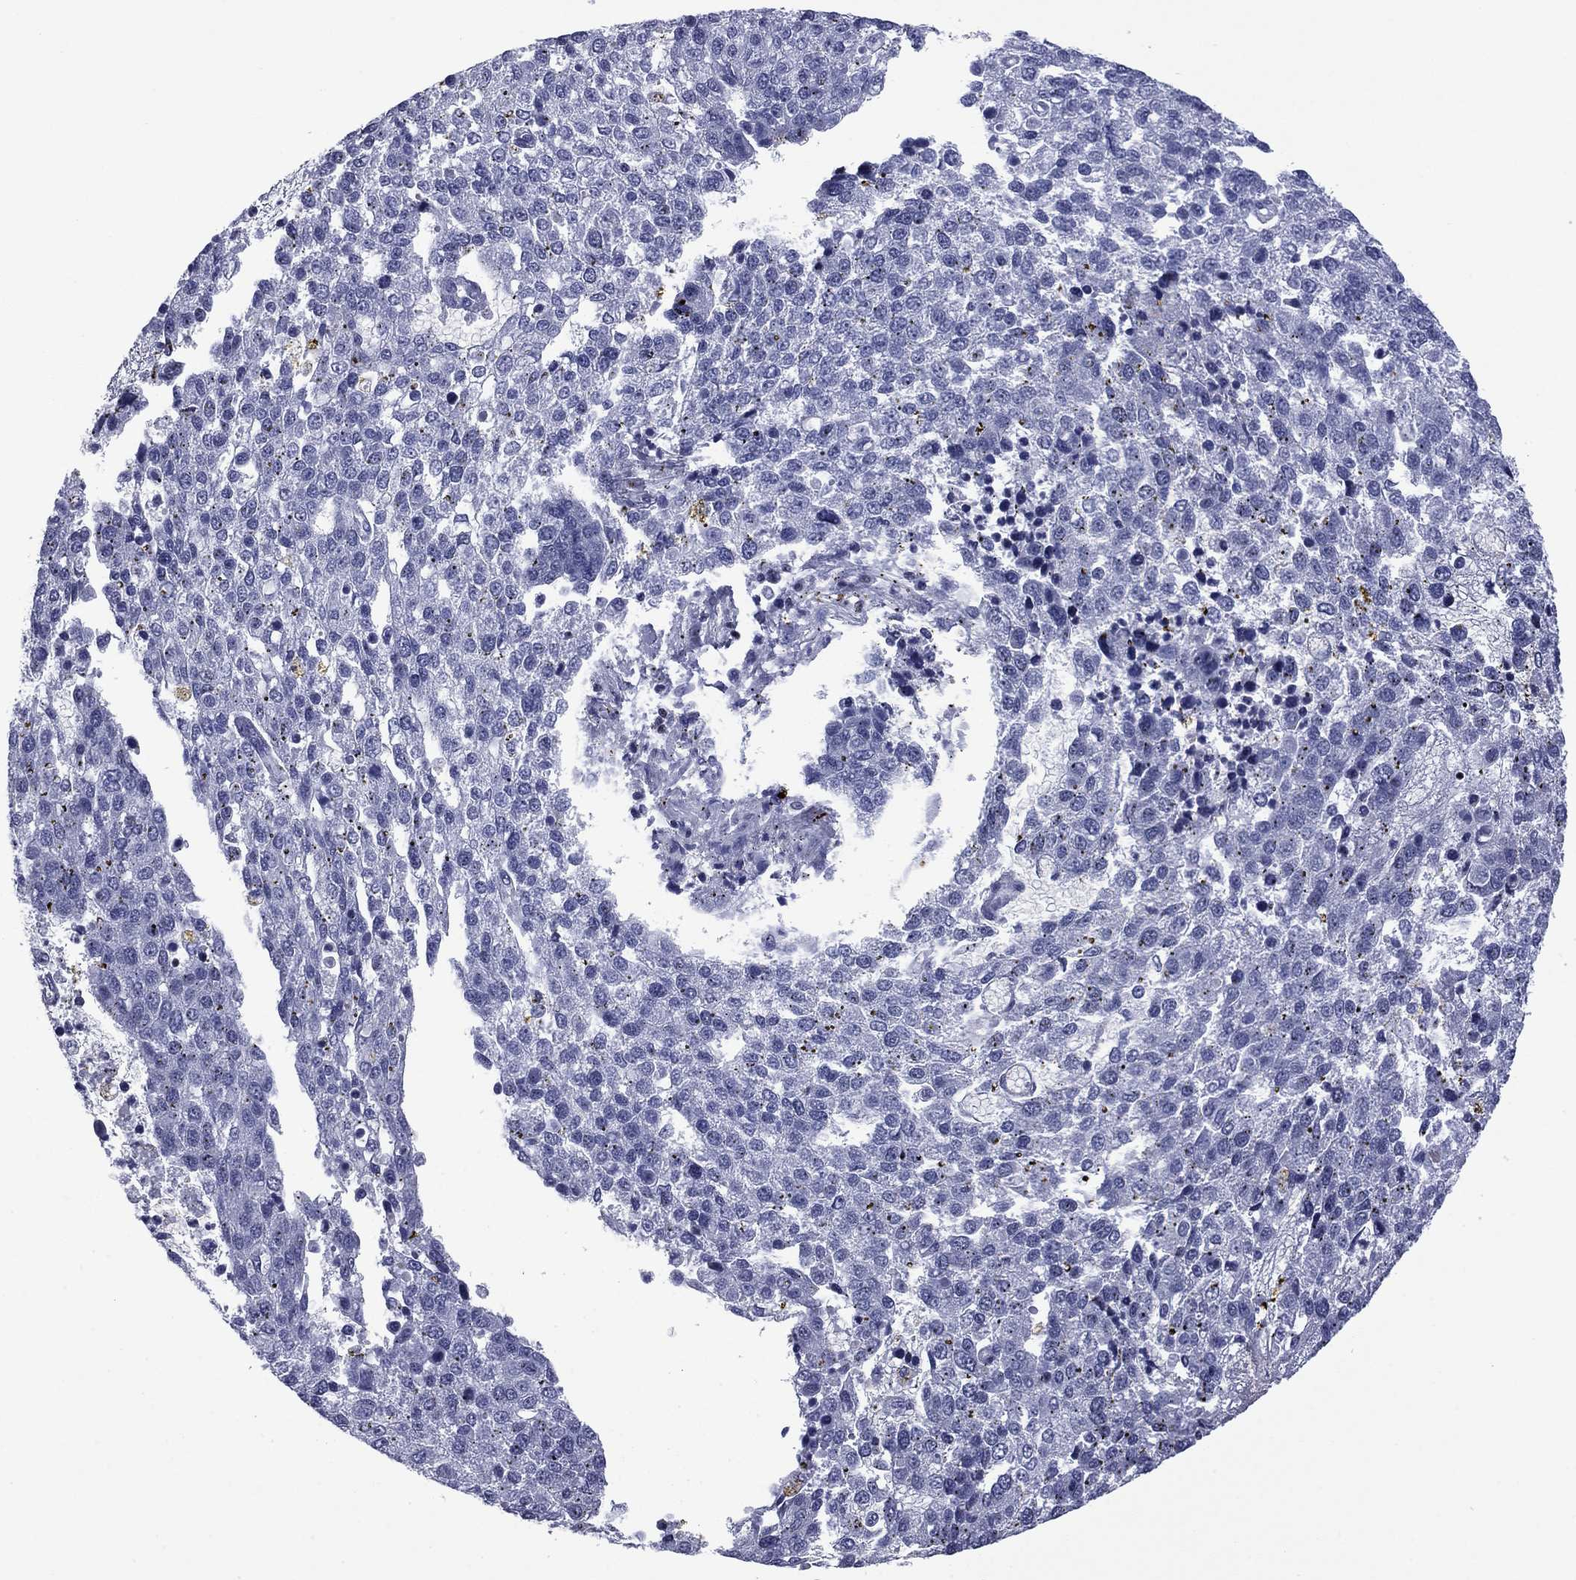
{"staining": {"intensity": "negative", "quantity": "none", "location": "none"}, "tissue": "pancreatic cancer", "cell_type": "Tumor cells", "image_type": "cancer", "snomed": [{"axis": "morphology", "description": "Adenocarcinoma, NOS"}, {"axis": "topography", "description": "Pancreas"}], "caption": "An immunohistochemistry photomicrograph of pancreatic cancer is shown. There is no staining in tumor cells of pancreatic cancer. The staining is performed using DAB brown chromogen with nuclei counter-stained in using hematoxylin.", "gene": "IKZF3", "patient": {"sex": "female", "age": 61}}